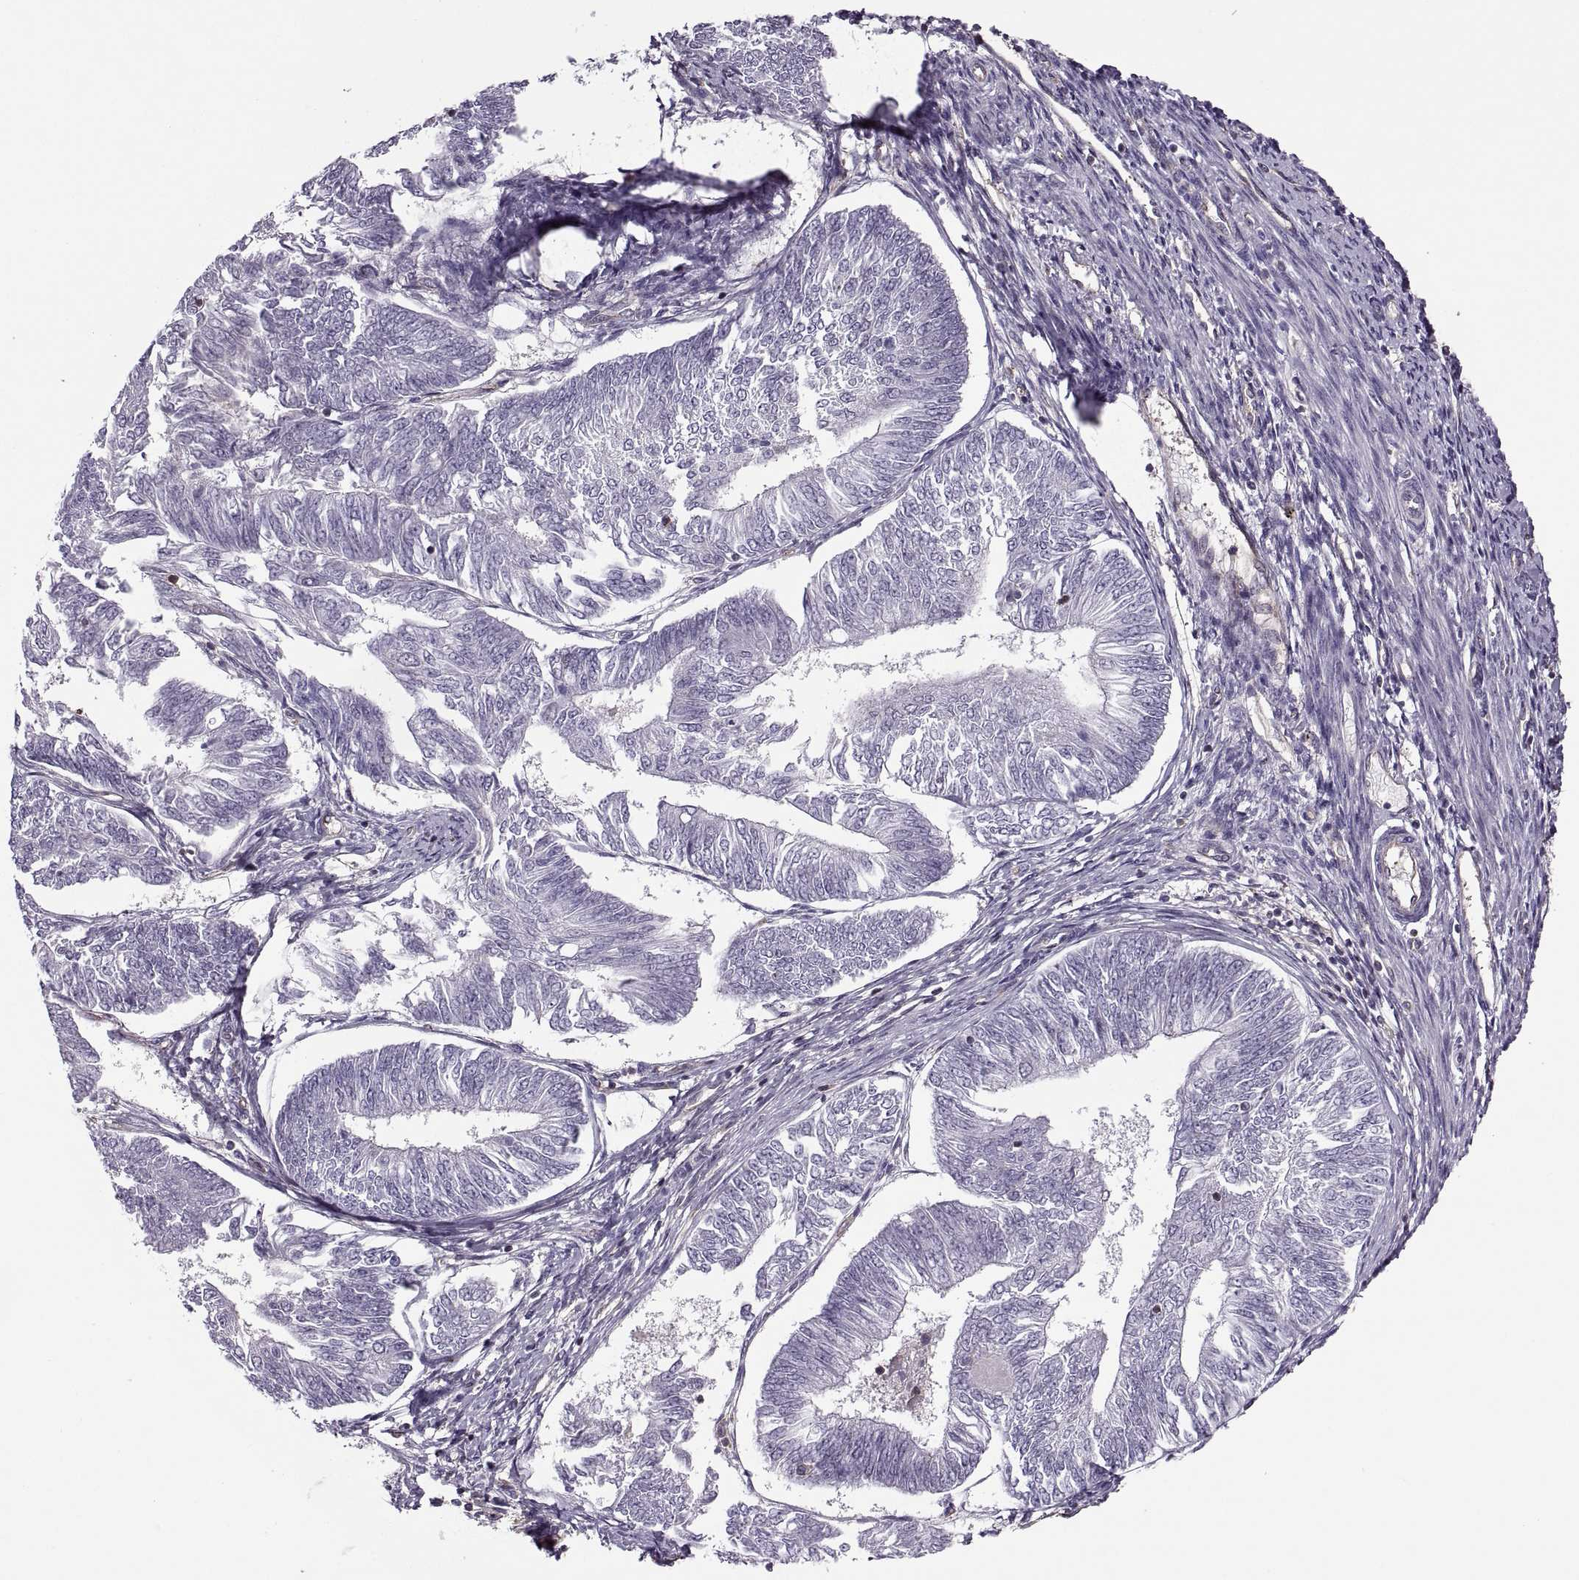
{"staining": {"intensity": "negative", "quantity": "none", "location": "none"}, "tissue": "endometrial cancer", "cell_type": "Tumor cells", "image_type": "cancer", "snomed": [{"axis": "morphology", "description": "Adenocarcinoma, NOS"}, {"axis": "topography", "description": "Endometrium"}], "caption": "Human endometrial cancer stained for a protein using immunohistochemistry reveals no positivity in tumor cells.", "gene": "SLC2A3", "patient": {"sex": "female", "age": 58}}